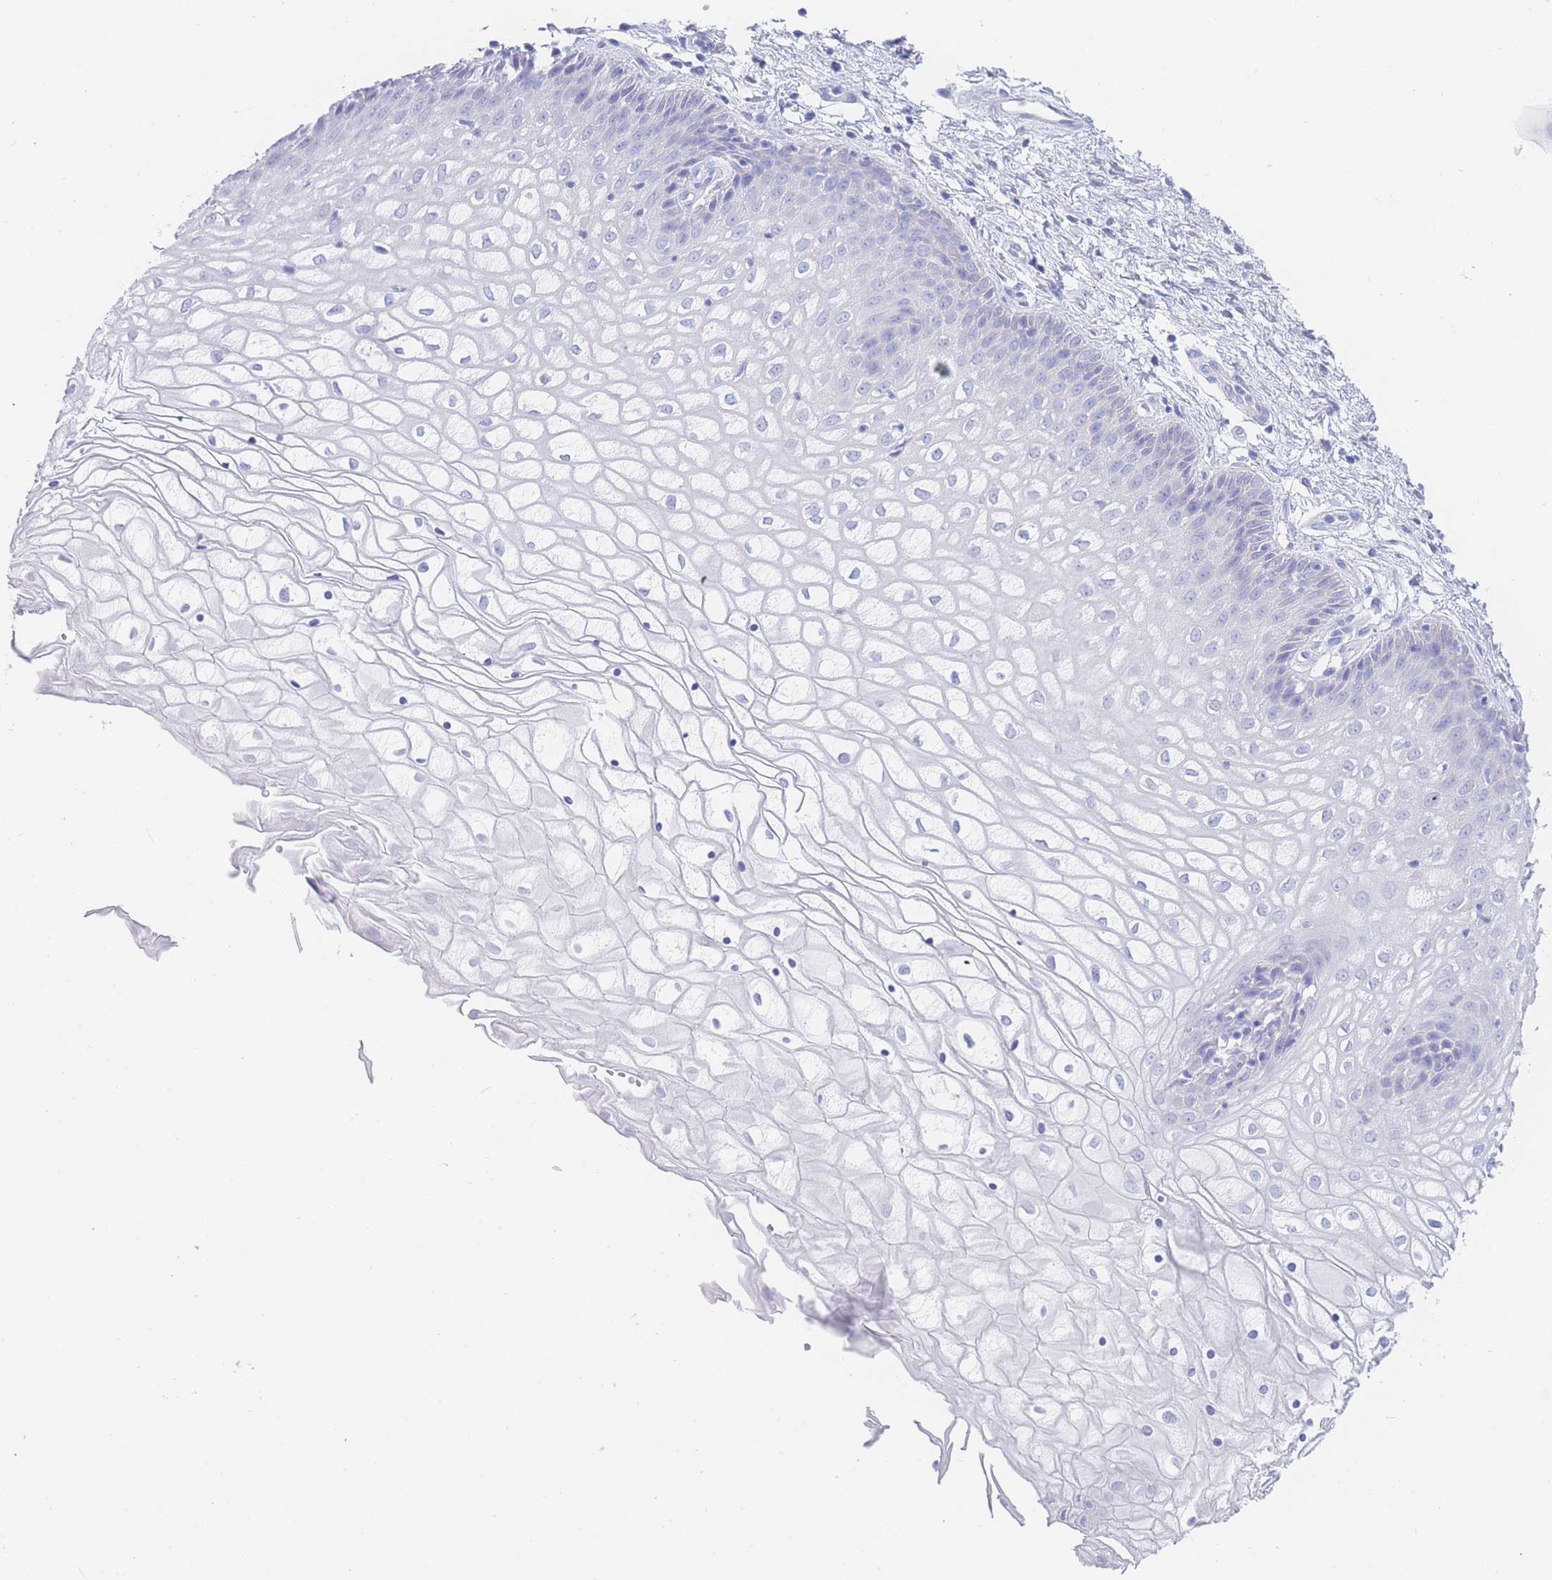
{"staining": {"intensity": "negative", "quantity": "none", "location": "none"}, "tissue": "vagina", "cell_type": "Squamous epithelial cells", "image_type": "normal", "snomed": [{"axis": "morphology", "description": "Normal tissue, NOS"}, {"axis": "topography", "description": "Vagina"}], "caption": "The image displays no significant staining in squamous epithelial cells of vagina.", "gene": "LZTFL1", "patient": {"sex": "female", "age": 34}}